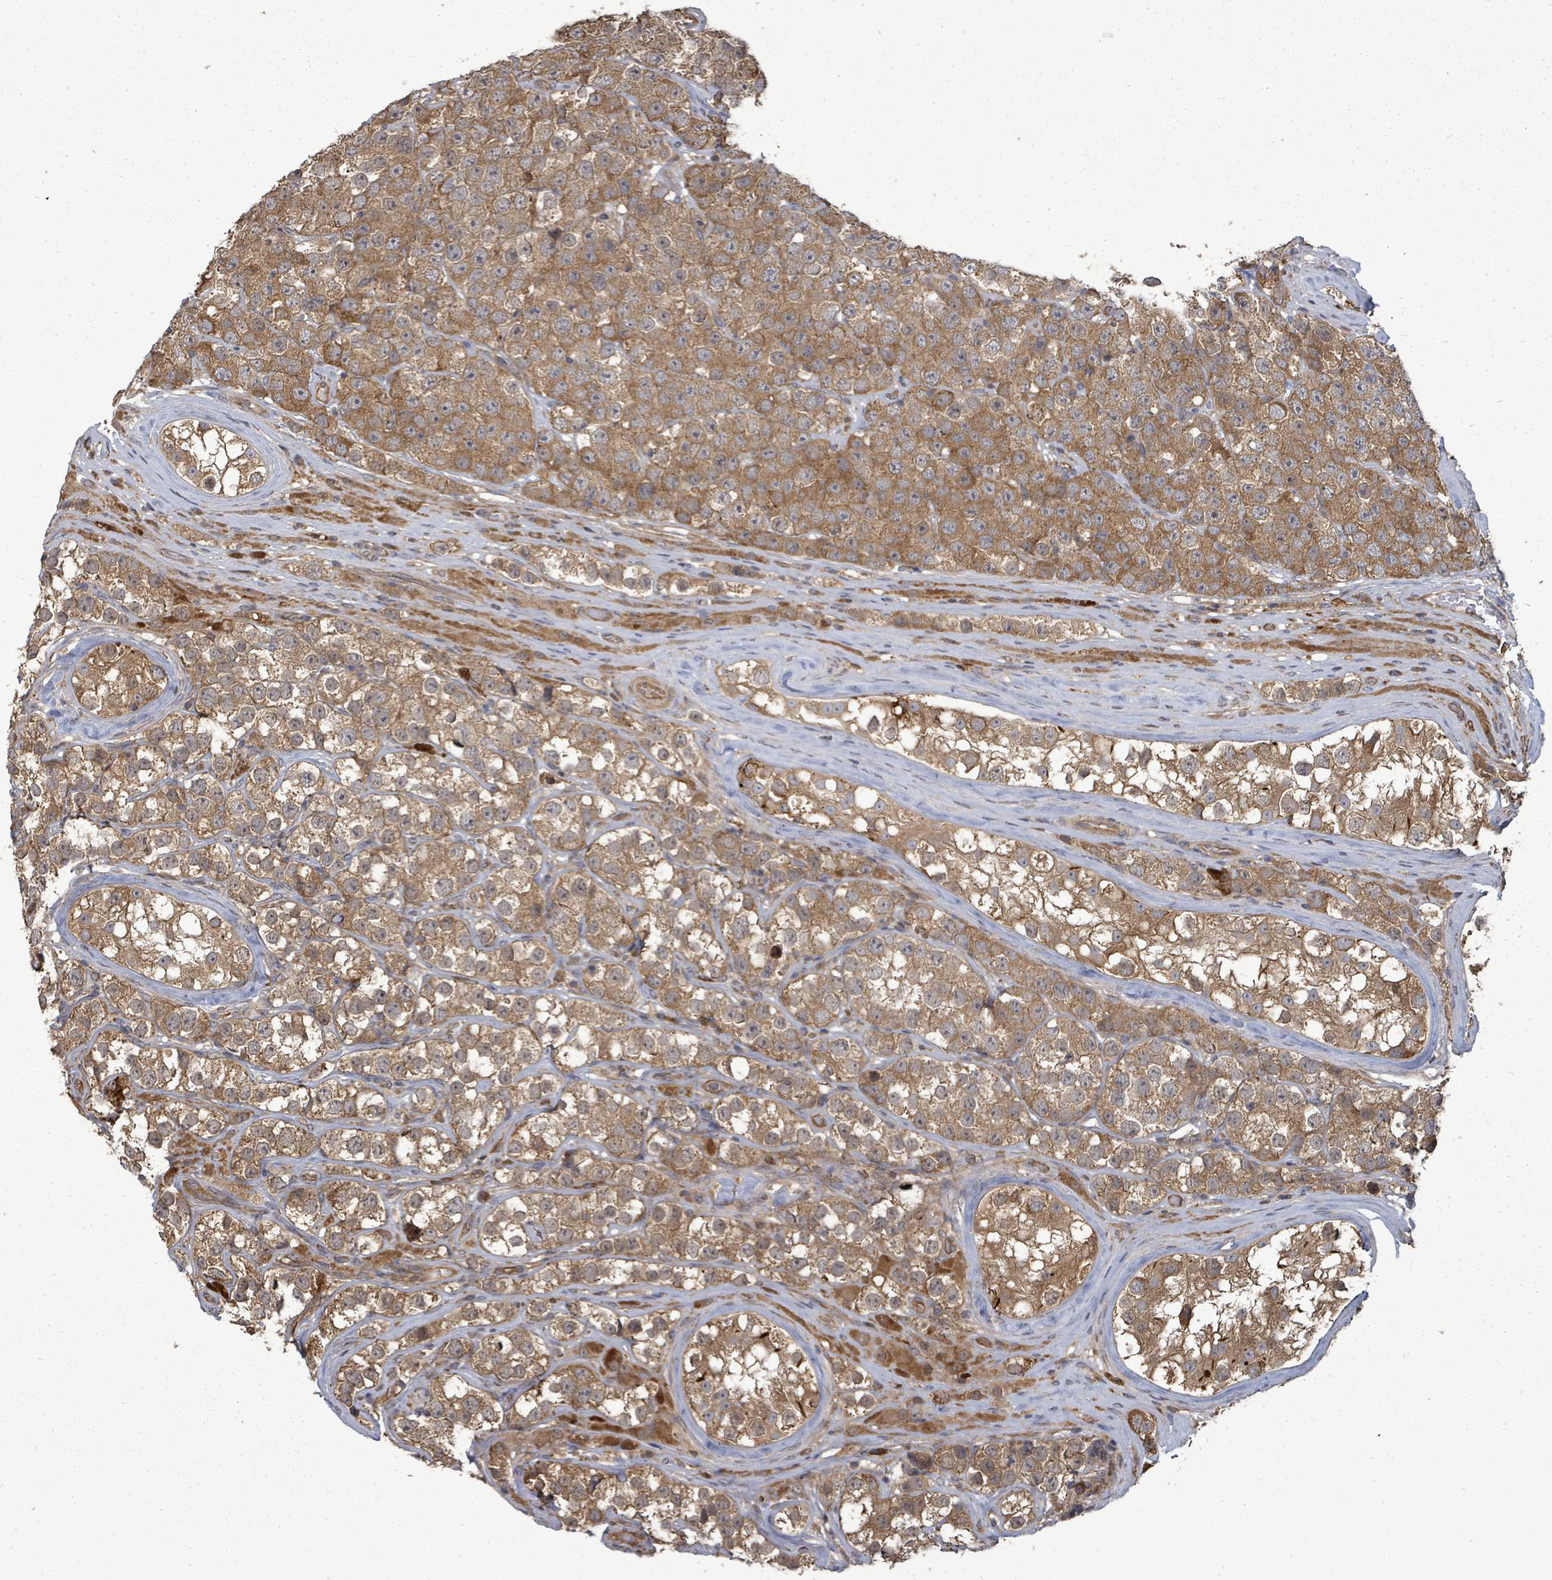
{"staining": {"intensity": "moderate", "quantity": ">75%", "location": "cytoplasmic/membranous"}, "tissue": "testis cancer", "cell_type": "Tumor cells", "image_type": "cancer", "snomed": [{"axis": "morphology", "description": "Seminoma, NOS"}, {"axis": "topography", "description": "Testis"}], "caption": "Brown immunohistochemical staining in testis cancer (seminoma) displays moderate cytoplasmic/membranous expression in about >75% of tumor cells.", "gene": "EIF3C", "patient": {"sex": "male", "age": 28}}